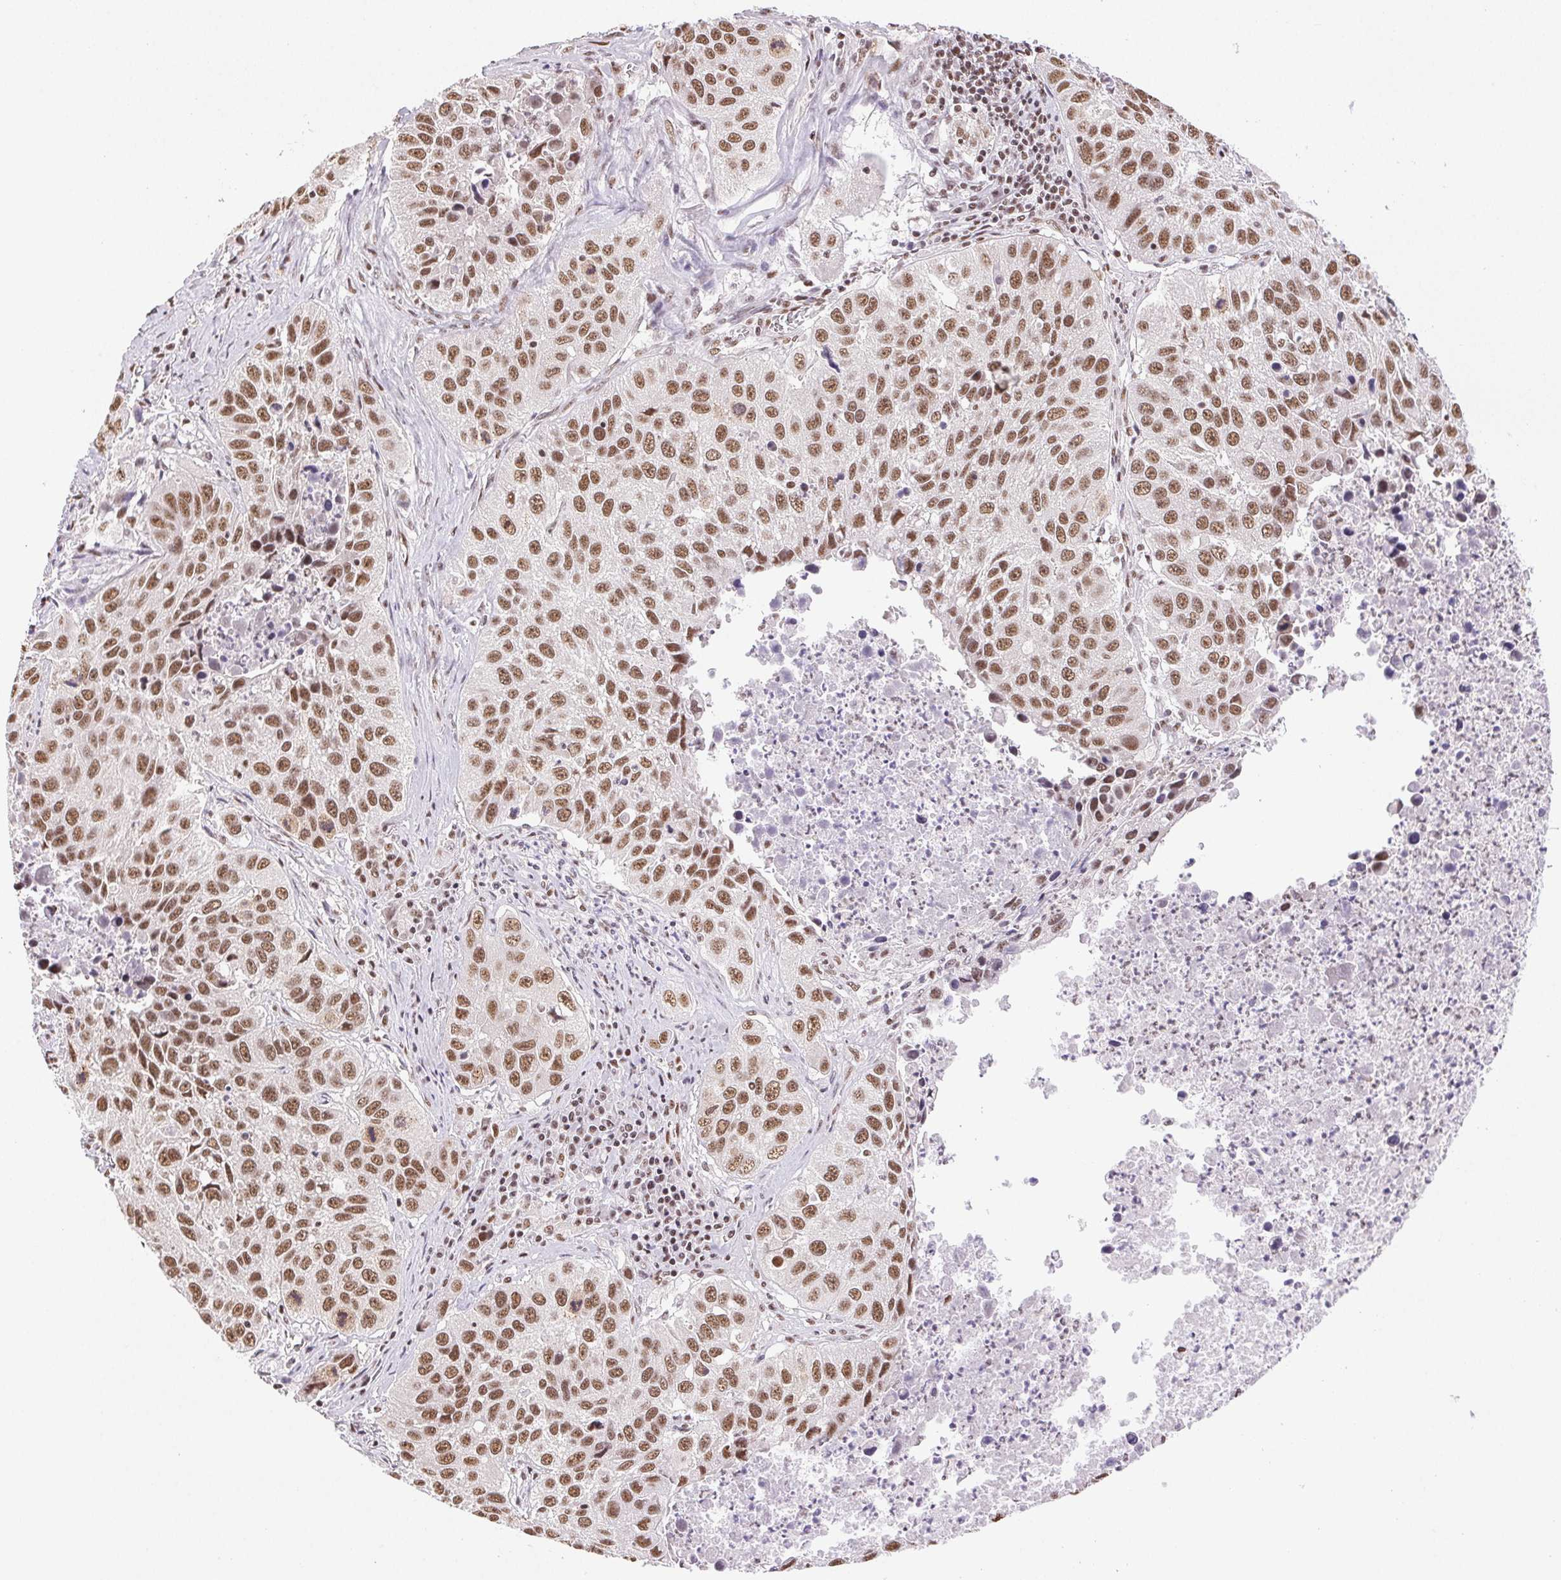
{"staining": {"intensity": "moderate", "quantity": ">75%", "location": "nuclear"}, "tissue": "lung cancer", "cell_type": "Tumor cells", "image_type": "cancer", "snomed": [{"axis": "morphology", "description": "Squamous cell carcinoma, NOS"}, {"axis": "topography", "description": "Lung"}], "caption": "IHC micrograph of neoplastic tissue: human lung squamous cell carcinoma stained using immunohistochemistry displays medium levels of moderate protein expression localized specifically in the nuclear of tumor cells, appearing as a nuclear brown color.", "gene": "IK", "patient": {"sex": "female", "age": 61}}